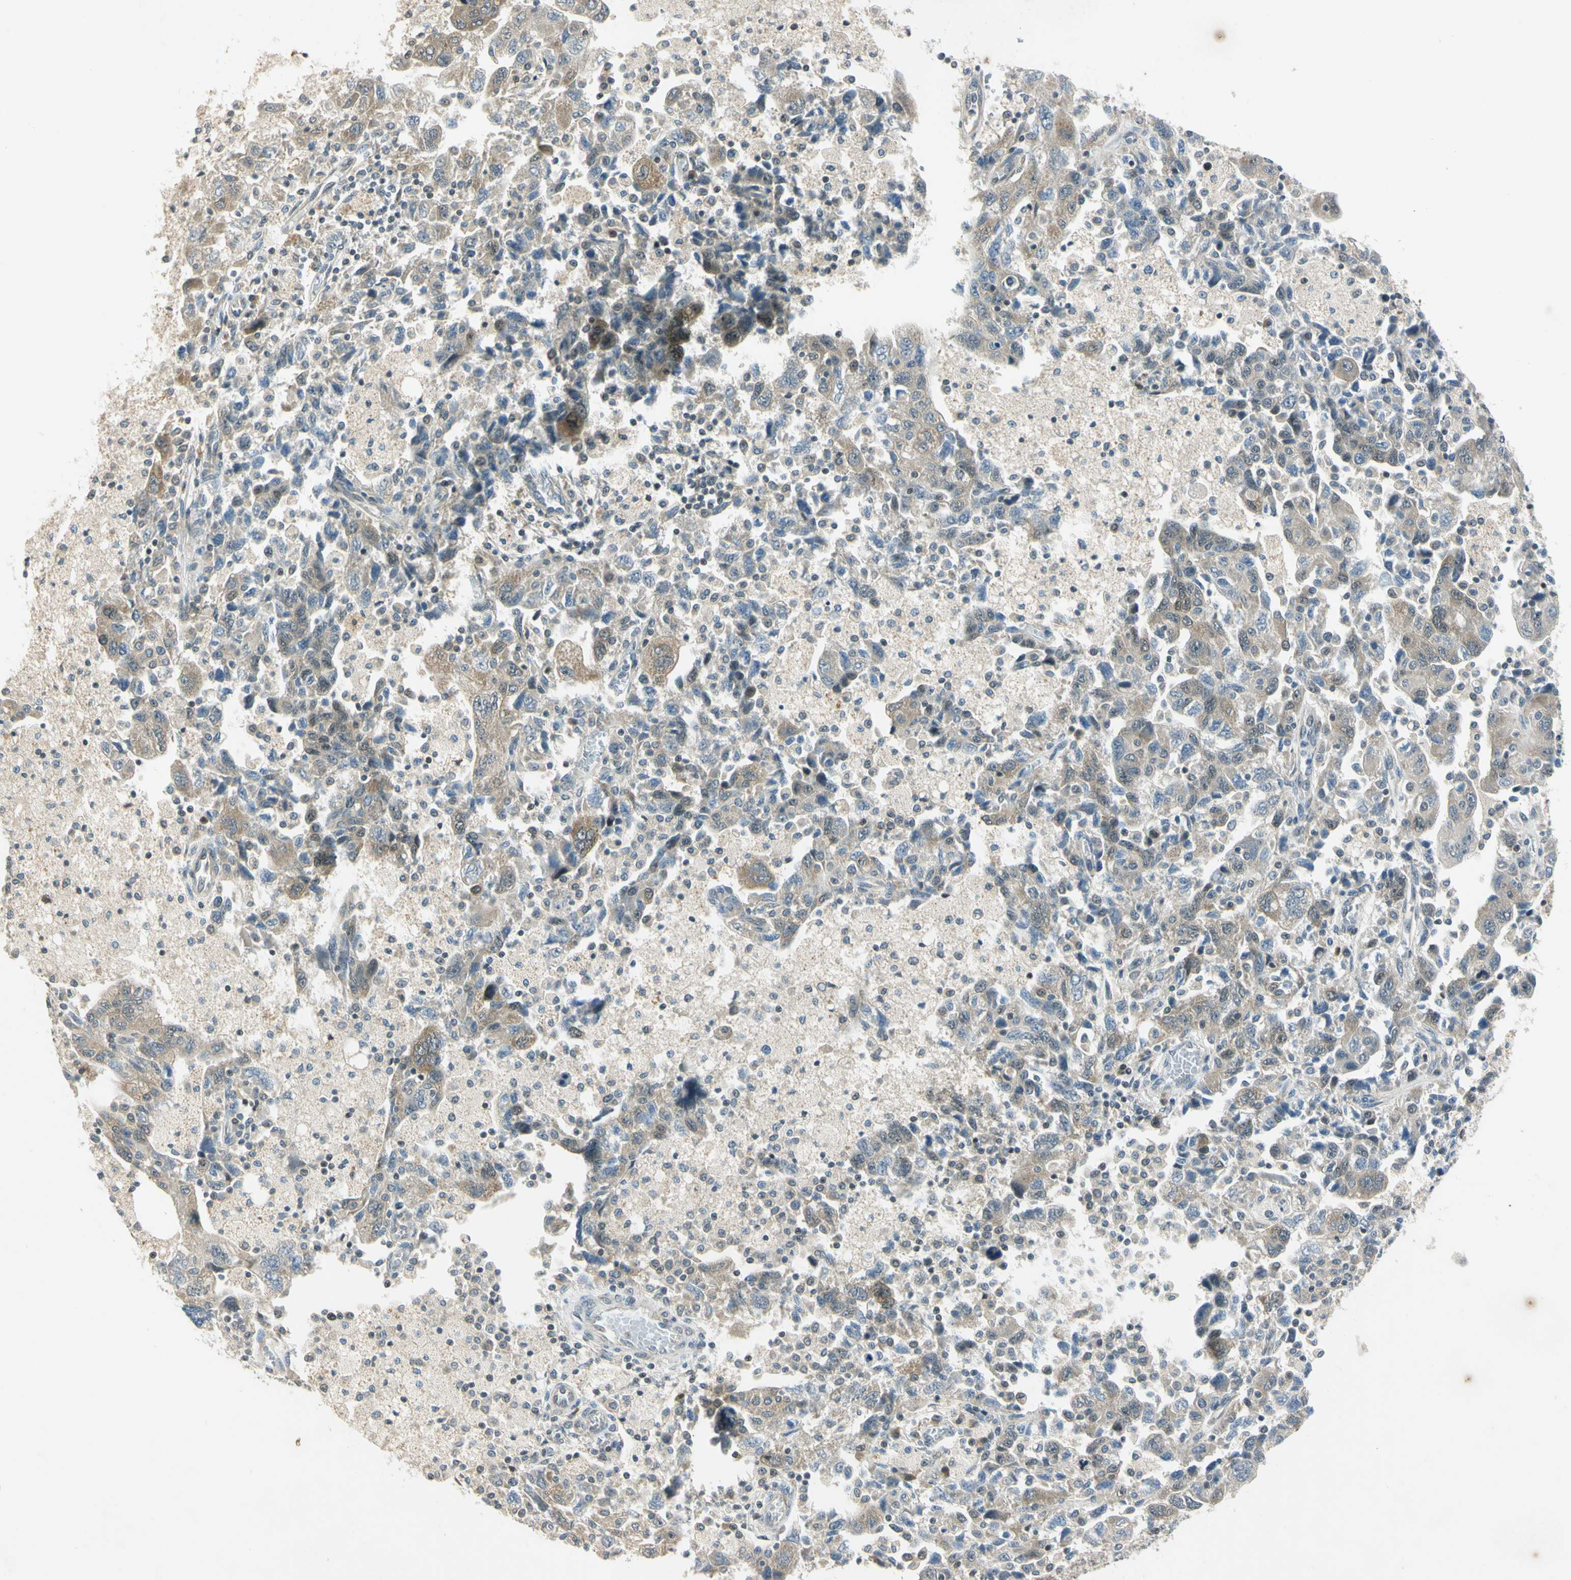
{"staining": {"intensity": "moderate", "quantity": ">75%", "location": "cytoplasmic/membranous"}, "tissue": "ovarian cancer", "cell_type": "Tumor cells", "image_type": "cancer", "snomed": [{"axis": "morphology", "description": "Carcinoma, NOS"}, {"axis": "morphology", "description": "Cystadenocarcinoma, serous, NOS"}, {"axis": "topography", "description": "Ovary"}], "caption": "A brown stain labels moderate cytoplasmic/membranous staining of a protein in serous cystadenocarcinoma (ovarian) tumor cells.", "gene": "RPS6KB2", "patient": {"sex": "female", "age": 69}}